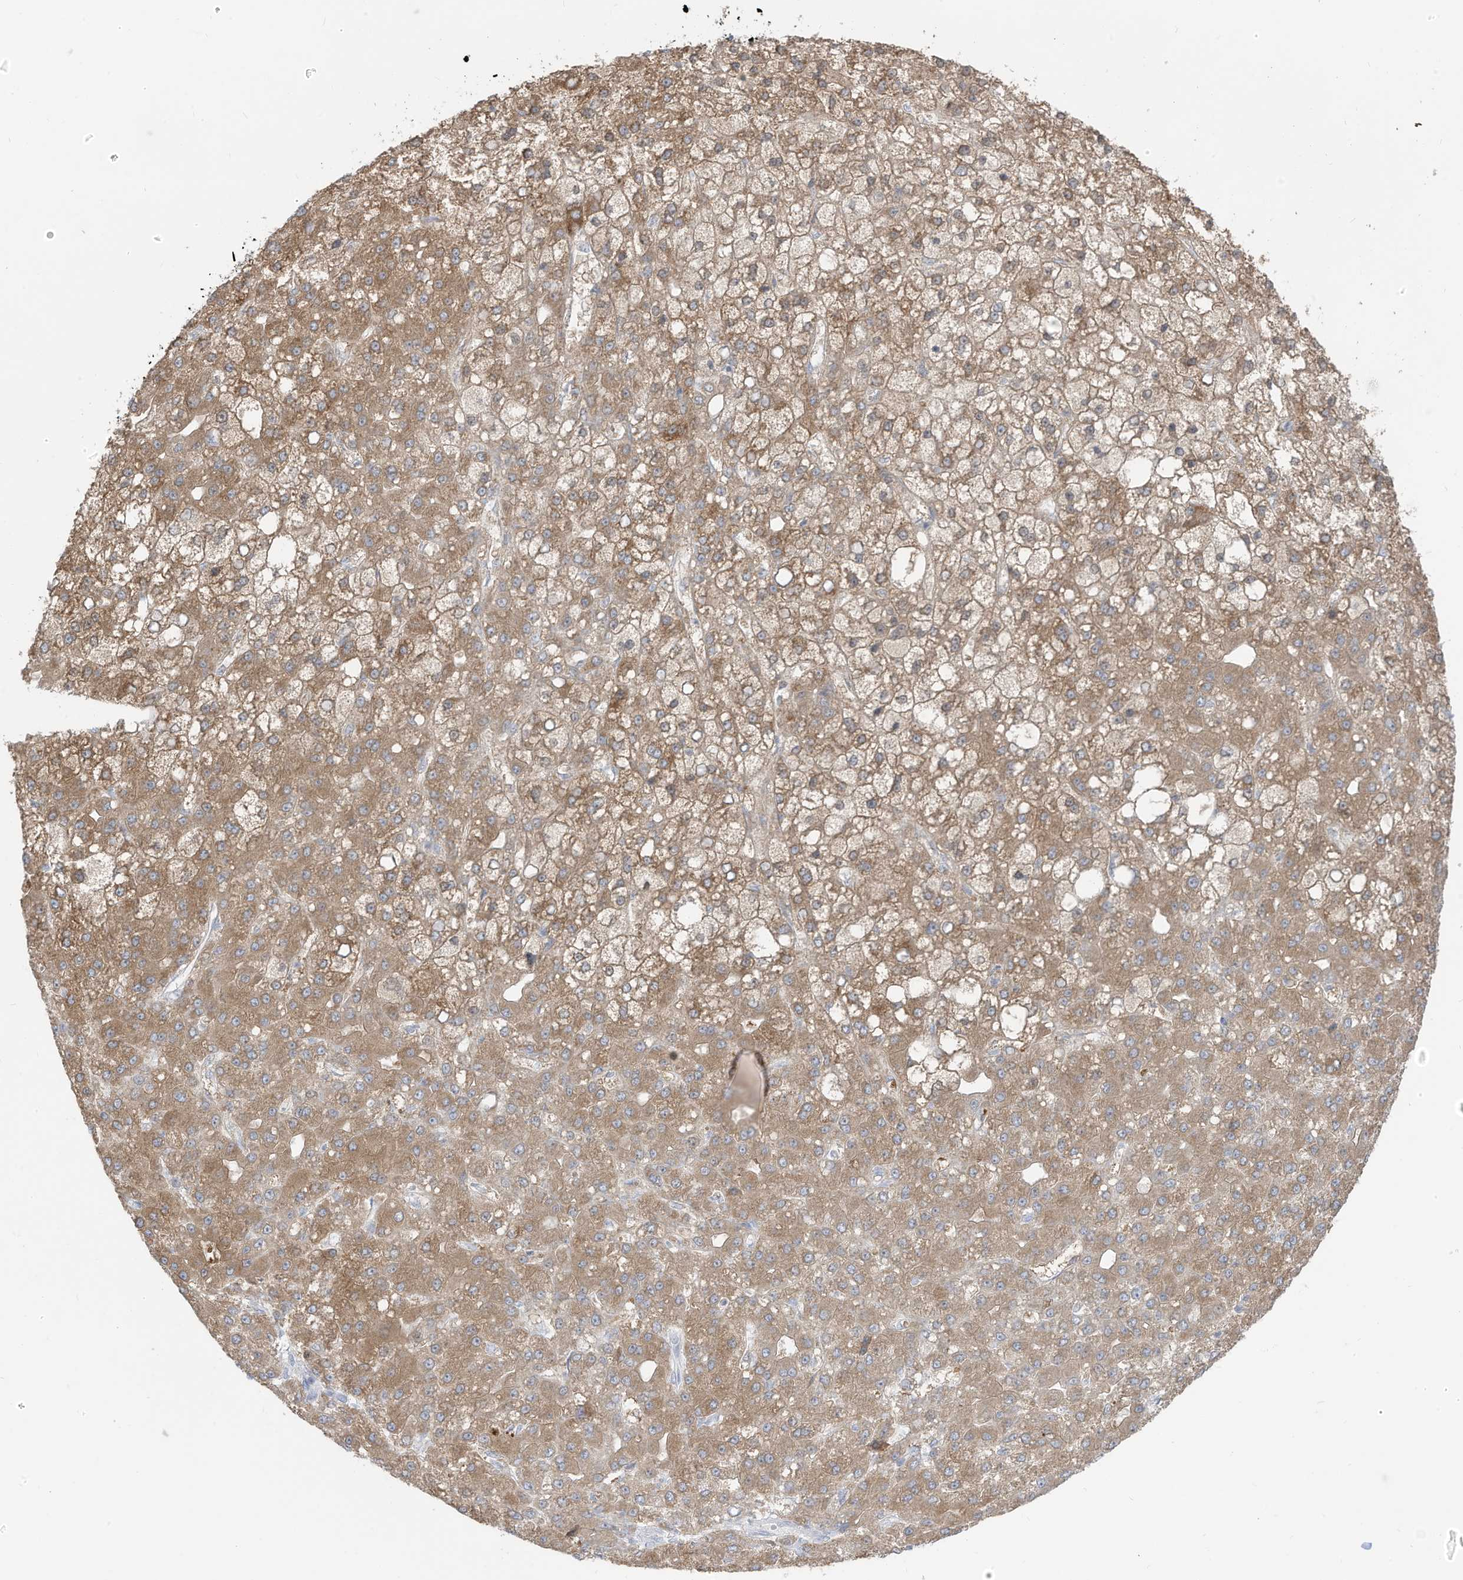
{"staining": {"intensity": "moderate", "quantity": ">75%", "location": "cytoplasmic/membranous"}, "tissue": "liver cancer", "cell_type": "Tumor cells", "image_type": "cancer", "snomed": [{"axis": "morphology", "description": "Carcinoma, Hepatocellular, NOS"}, {"axis": "topography", "description": "Liver"}], "caption": "Liver hepatocellular carcinoma stained with a protein marker demonstrates moderate staining in tumor cells.", "gene": "OGT", "patient": {"sex": "male", "age": 67}}